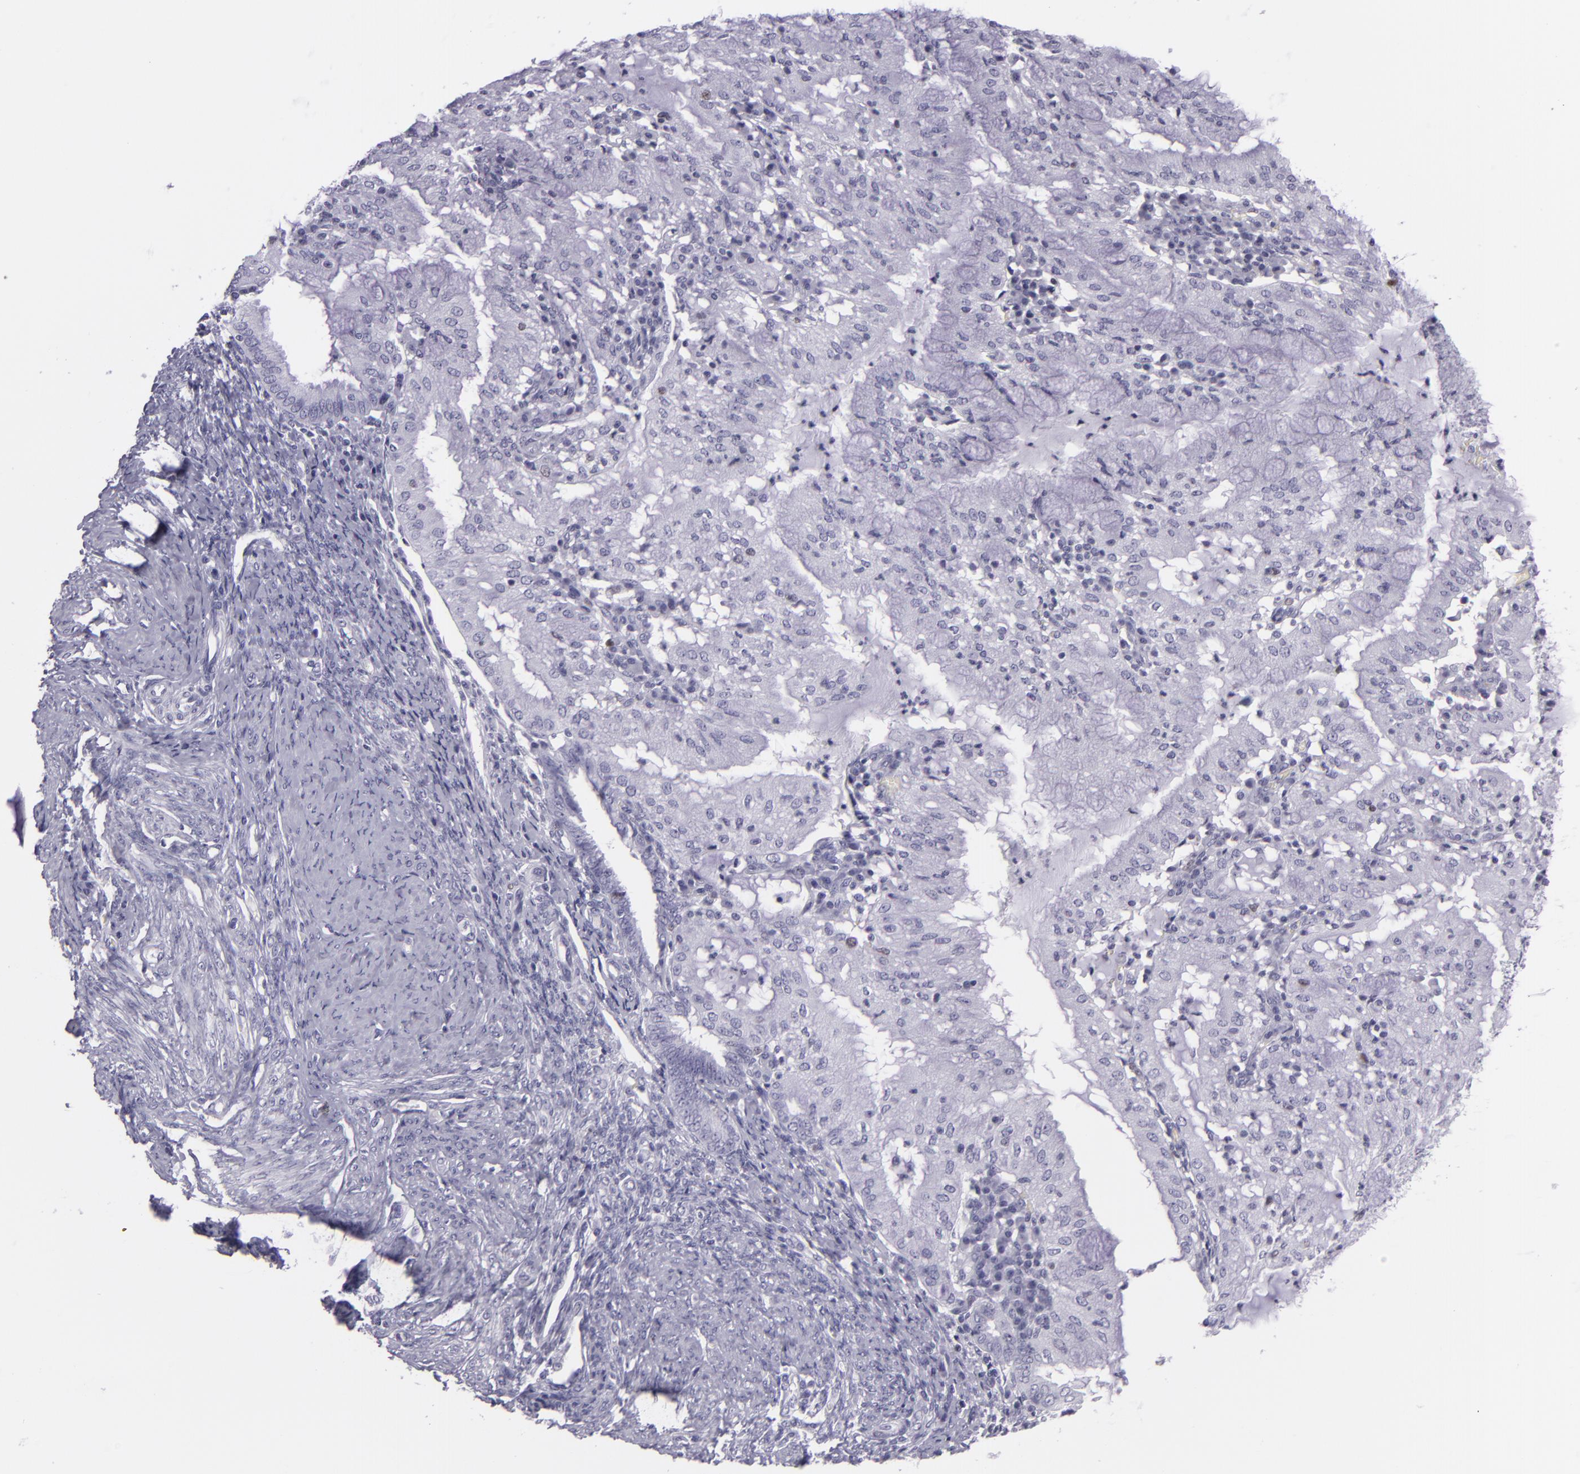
{"staining": {"intensity": "negative", "quantity": "none", "location": "none"}, "tissue": "endometrial cancer", "cell_type": "Tumor cells", "image_type": "cancer", "snomed": [{"axis": "morphology", "description": "Adenocarcinoma, NOS"}, {"axis": "topography", "description": "Endometrium"}], "caption": "High magnification brightfield microscopy of adenocarcinoma (endometrial) stained with DAB (brown) and counterstained with hematoxylin (blue): tumor cells show no significant staining.", "gene": "MCM3", "patient": {"sex": "female", "age": 63}}